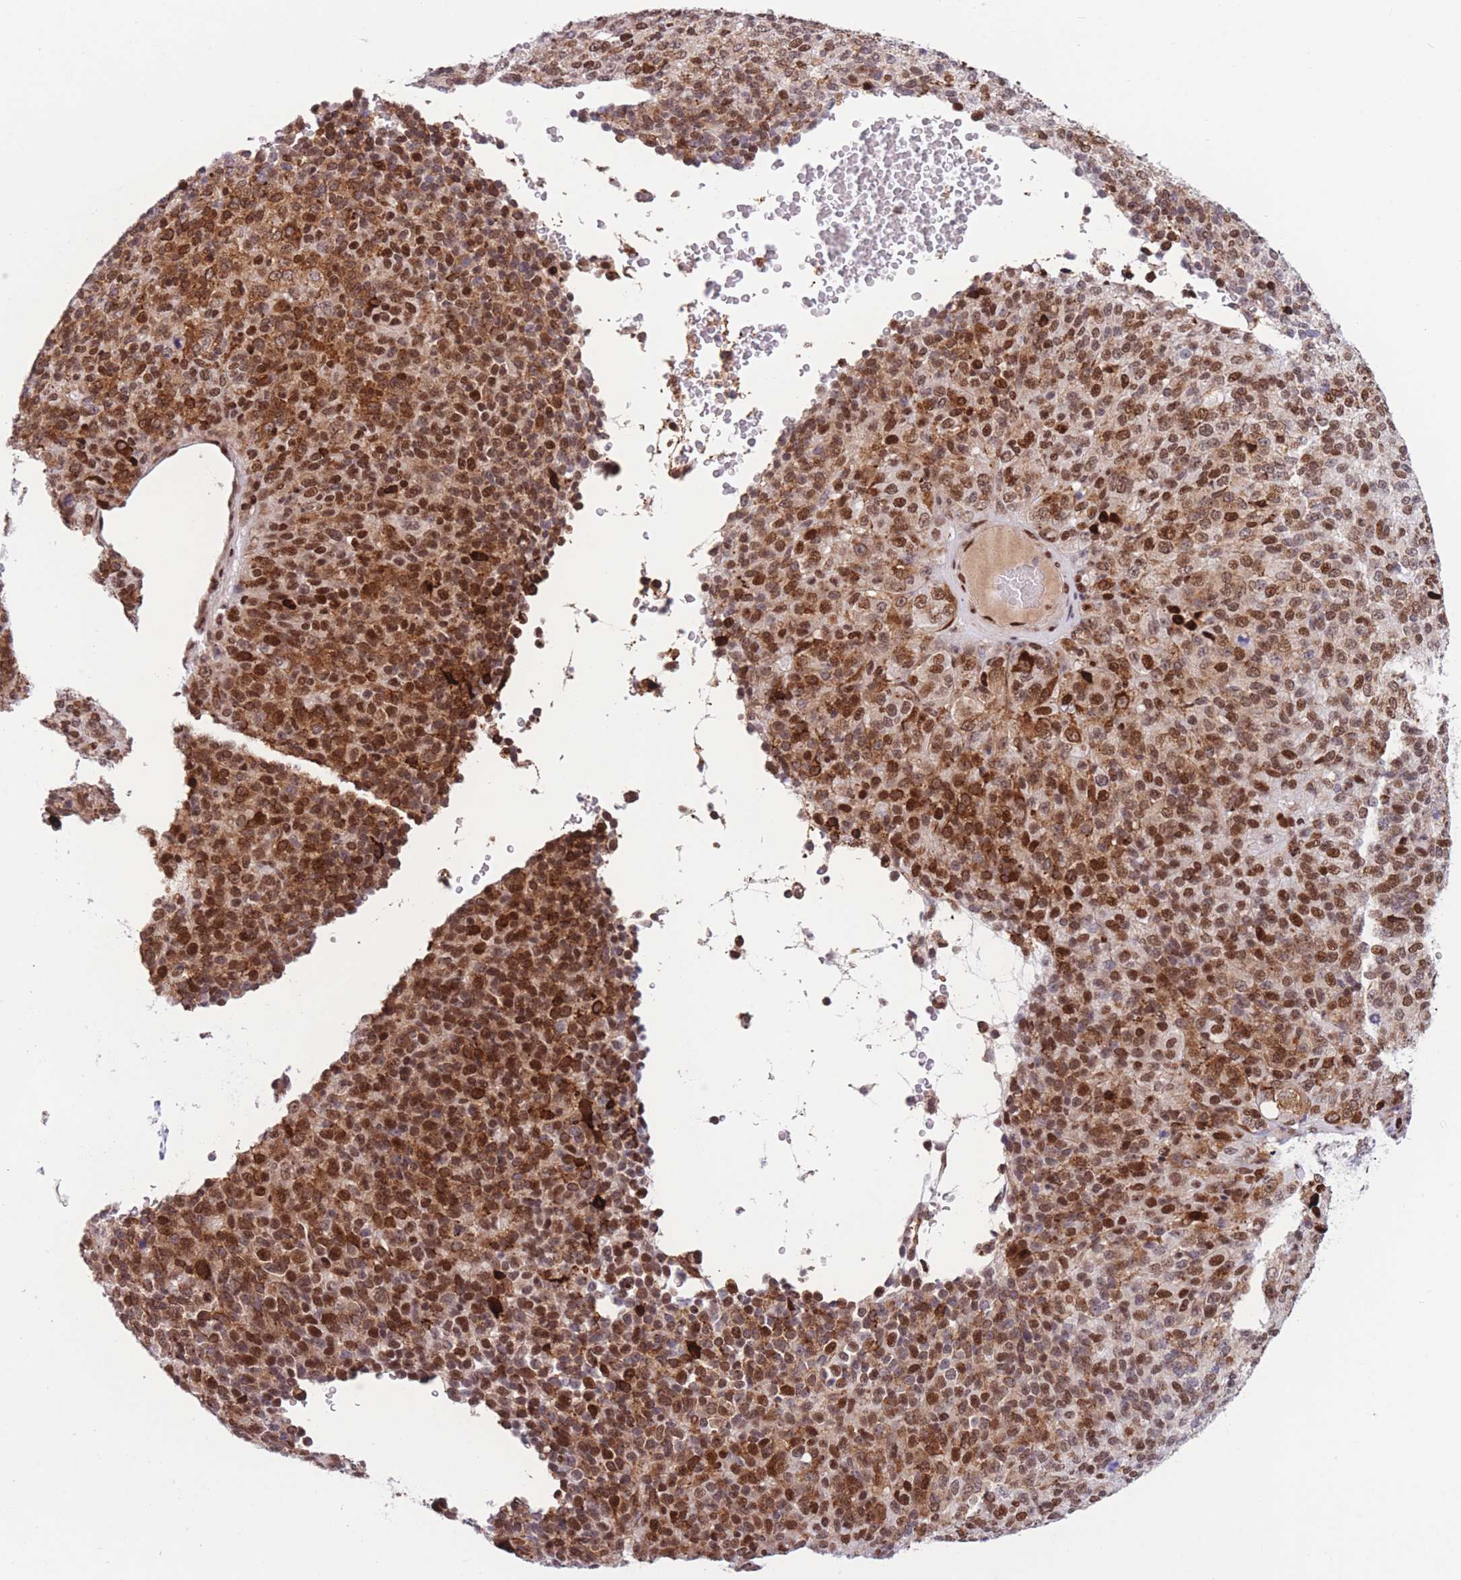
{"staining": {"intensity": "strong", "quantity": ">75%", "location": "cytoplasmic/membranous,nuclear"}, "tissue": "melanoma", "cell_type": "Tumor cells", "image_type": "cancer", "snomed": [{"axis": "morphology", "description": "Malignant melanoma, Metastatic site"}, {"axis": "topography", "description": "Brain"}], "caption": "Immunohistochemistry staining of melanoma, which reveals high levels of strong cytoplasmic/membranous and nuclear expression in approximately >75% of tumor cells indicating strong cytoplasmic/membranous and nuclear protein positivity. The staining was performed using DAB (3,3'-diaminobenzidine) (brown) for protein detection and nuclei were counterstained in hematoxylin (blue).", "gene": "DNAJC3", "patient": {"sex": "female", "age": 56}}